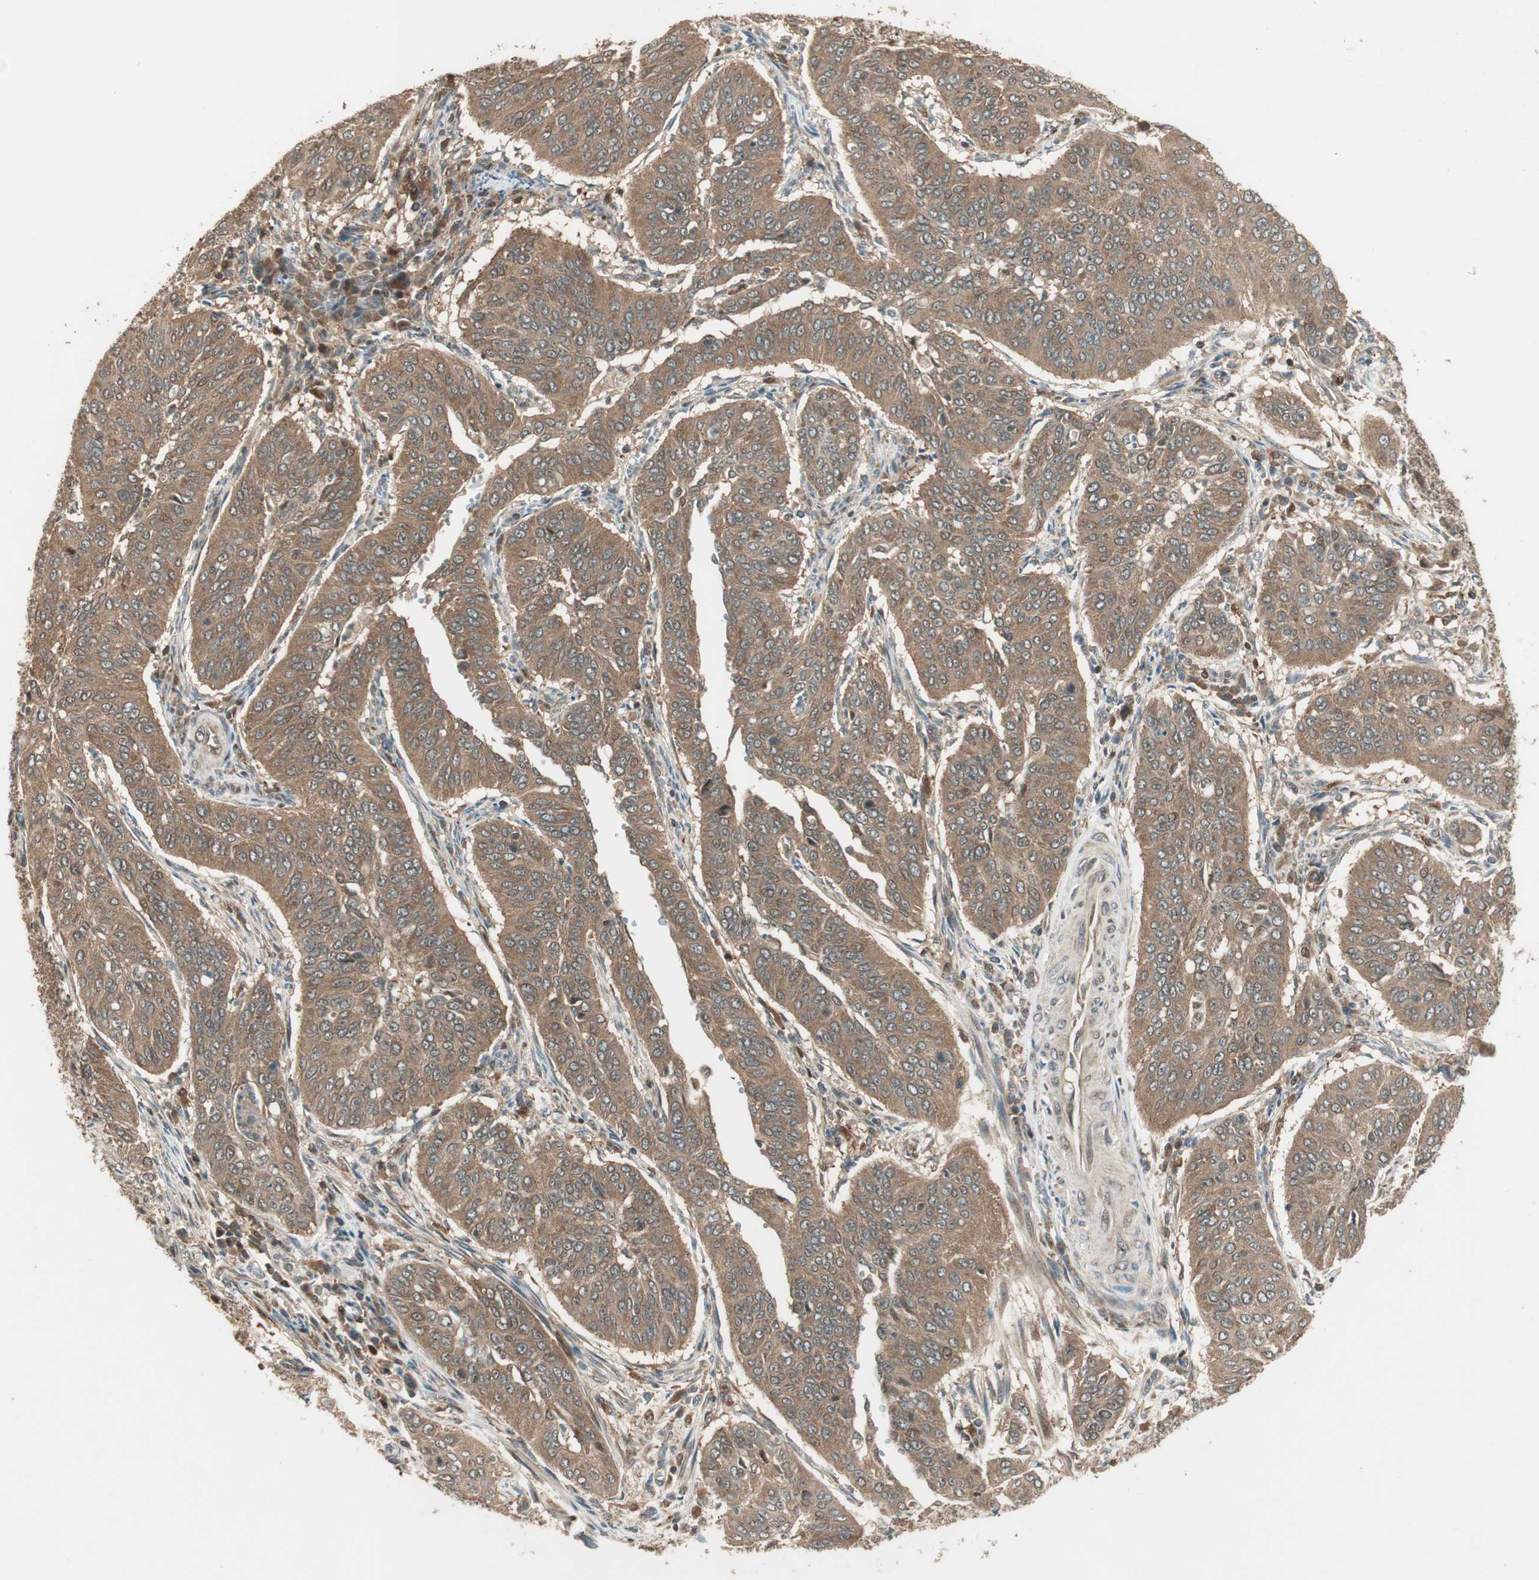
{"staining": {"intensity": "moderate", "quantity": ">75%", "location": "cytoplasmic/membranous"}, "tissue": "cervical cancer", "cell_type": "Tumor cells", "image_type": "cancer", "snomed": [{"axis": "morphology", "description": "Normal tissue, NOS"}, {"axis": "morphology", "description": "Squamous cell carcinoma, NOS"}, {"axis": "topography", "description": "Cervix"}], "caption": "High-power microscopy captured an immunohistochemistry (IHC) image of squamous cell carcinoma (cervical), revealing moderate cytoplasmic/membranous expression in approximately >75% of tumor cells.", "gene": "CNOT4", "patient": {"sex": "female", "age": 39}}